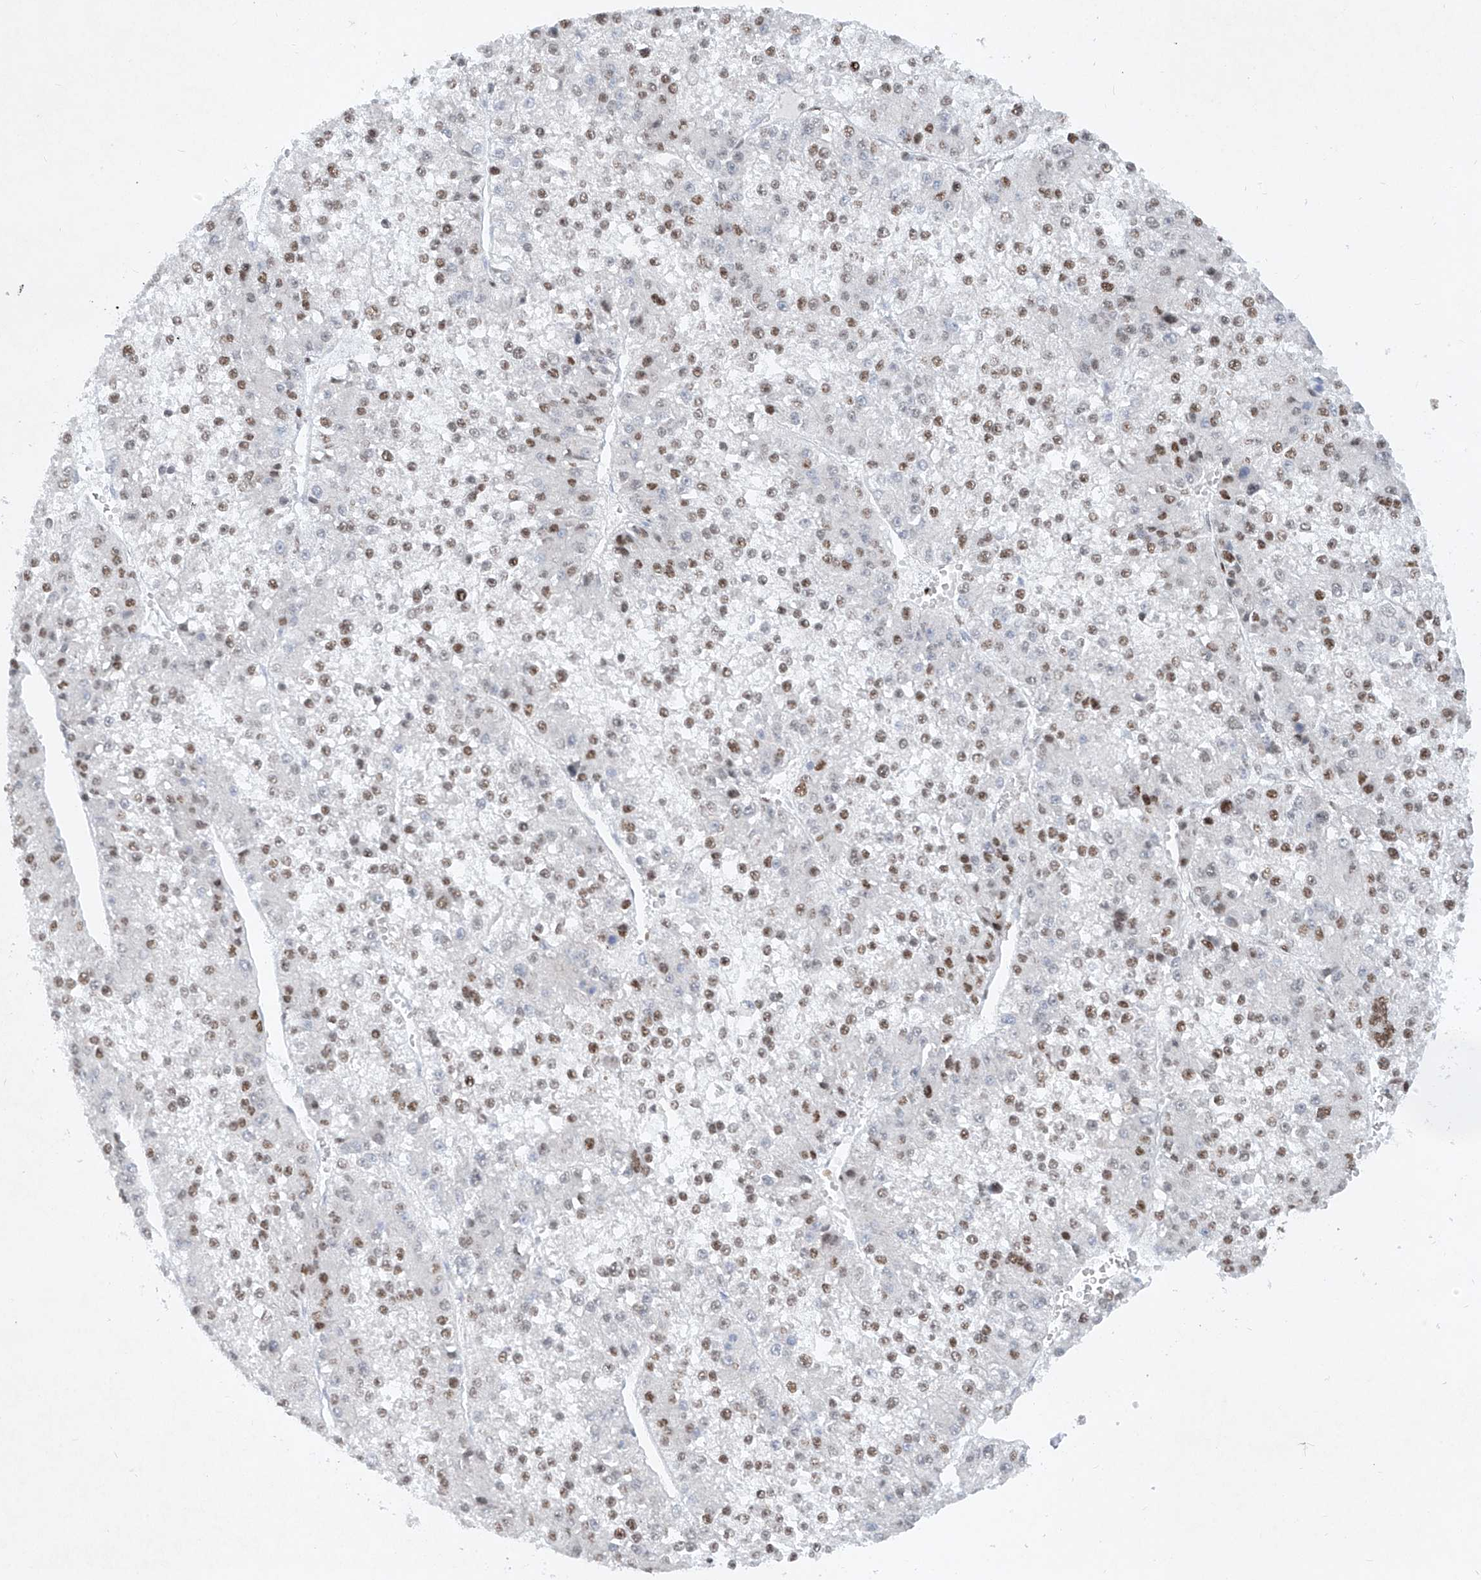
{"staining": {"intensity": "weak", "quantity": ">75%", "location": "nuclear"}, "tissue": "liver cancer", "cell_type": "Tumor cells", "image_type": "cancer", "snomed": [{"axis": "morphology", "description": "Carcinoma, Hepatocellular, NOS"}, {"axis": "topography", "description": "Liver"}], "caption": "About >75% of tumor cells in liver hepatocellular carcinoma reveal weak nuclear protein expression as visualized by brown immunohistochemical staining.", "gene": "TAF4", "patient": {"sex": "female", "age": 73}}